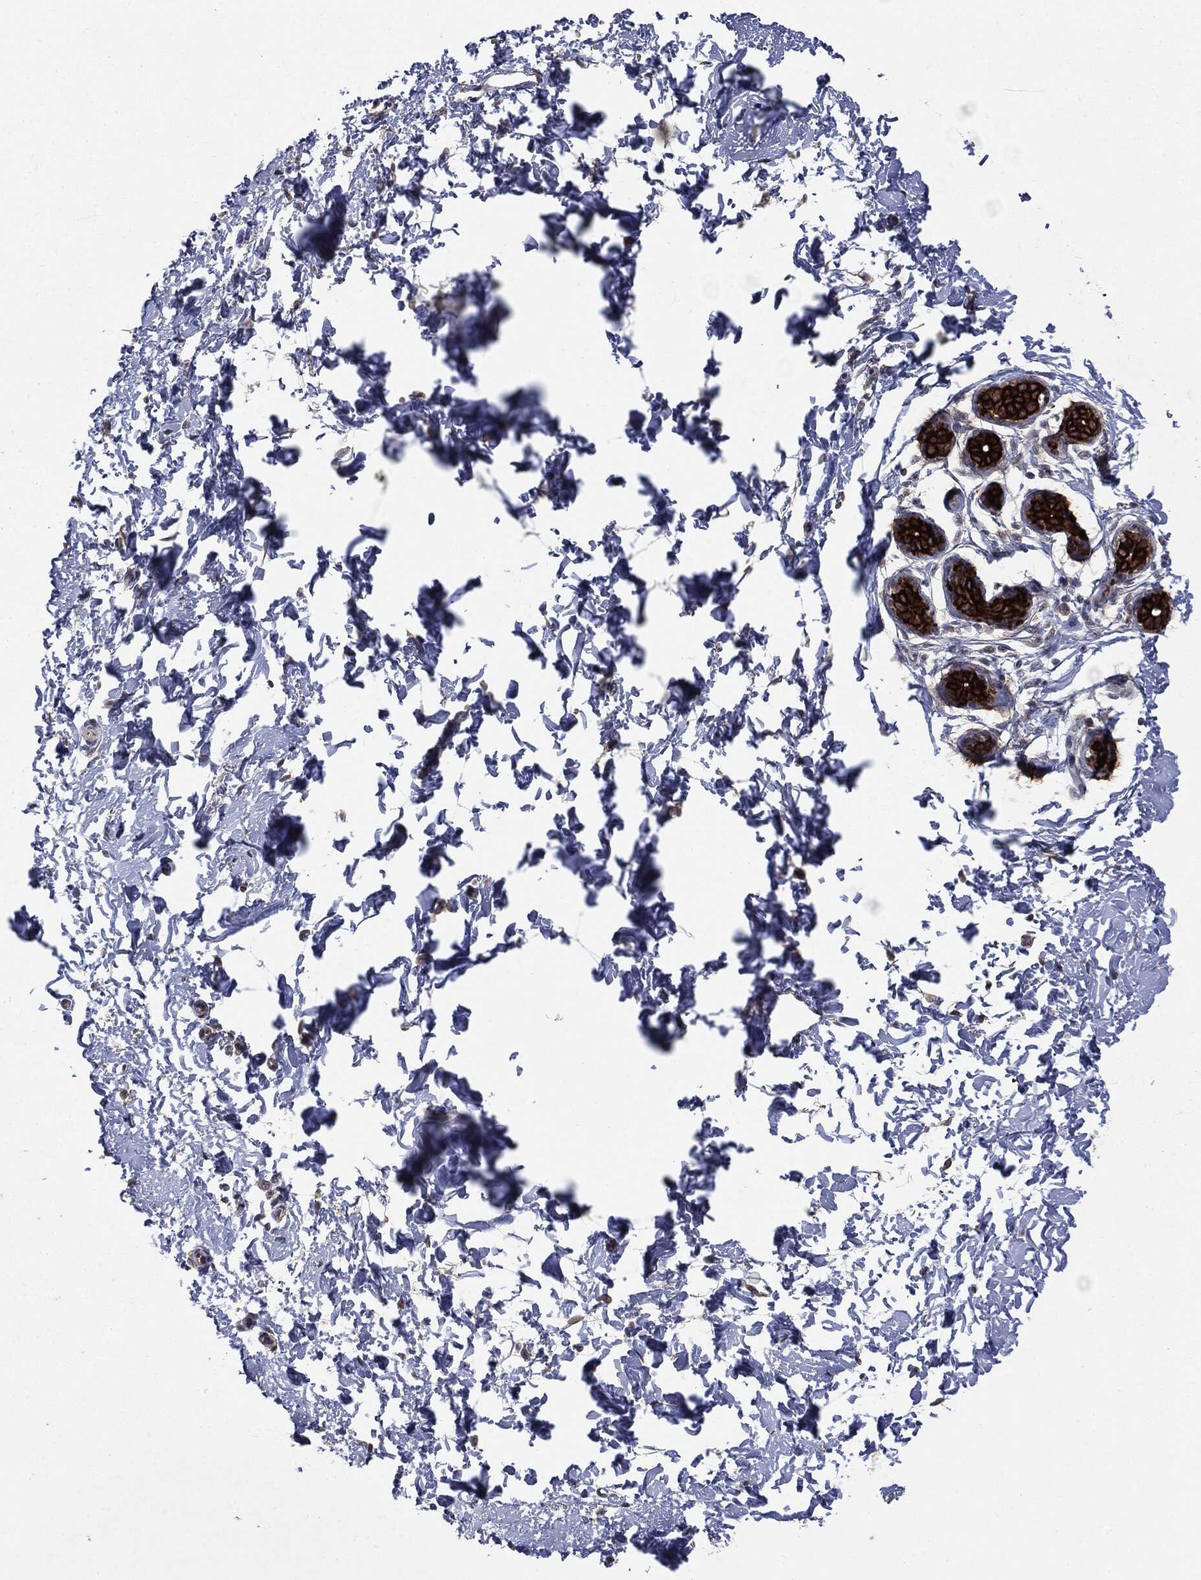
{"staining": {"intensity": "strong", "quantity": ">75%", "location": "cytoplasmic/membranous"}, "tissue": "breast", "cell_type": "Glandular cells", "image_type": "normal", "snomed": [{"axis": "morphology", "description": "Normal tissue, NOS"}, {"axis": "topography", "description": "Breast"}], "caption": "Immunohistochemistry (IHC) (DAB) staining of benign human breast displays strong cytoplasmic/membranous protein staining in approximately >75% of glandular cells. The protein of interest is shown in brown color, while the nuclei are stained blue.", "gene": "KRT7", "patient": {"sex": "female", "age": 37}}